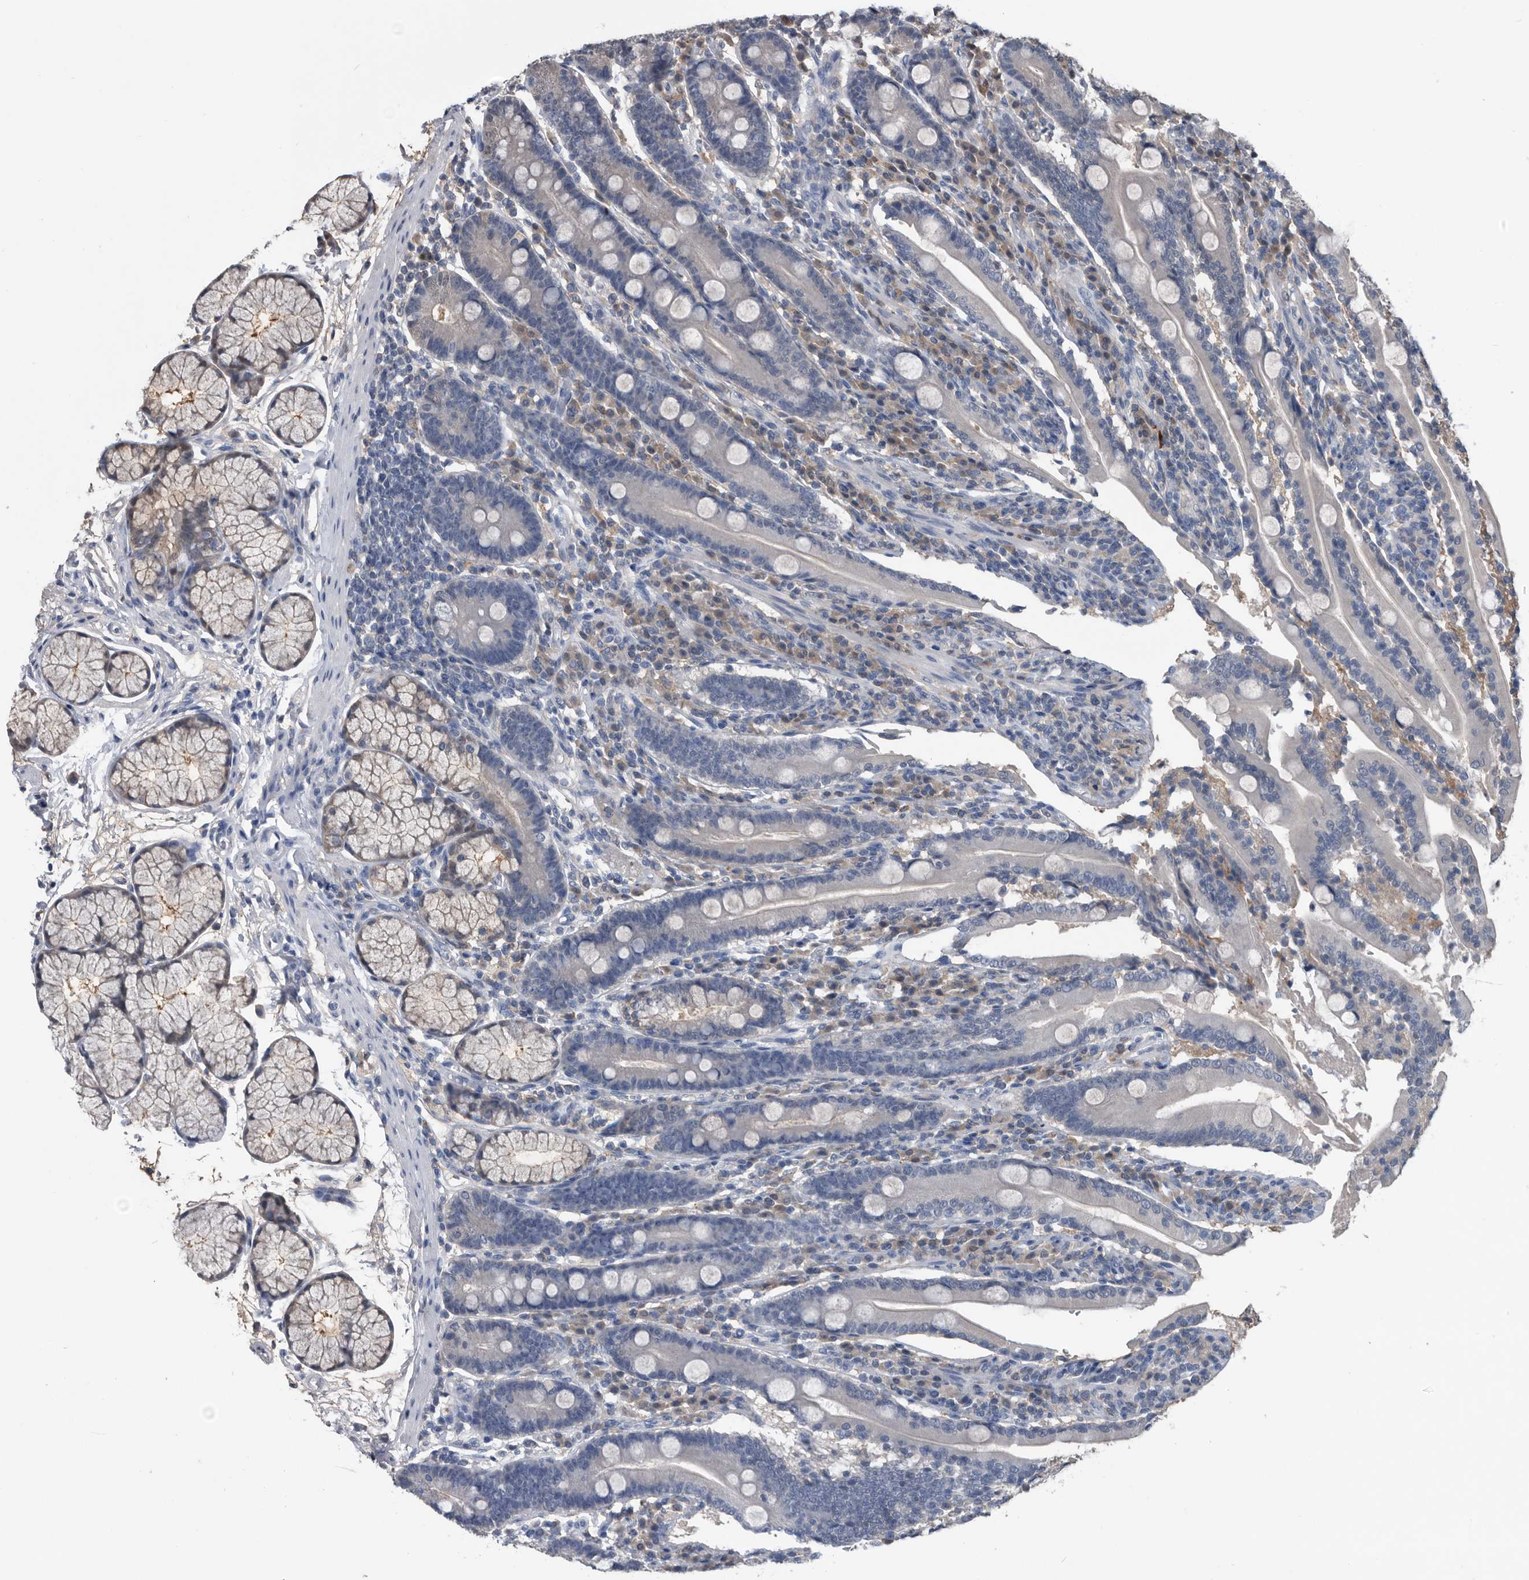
{"staining": {"intensity": "negative", "quantity": "none", "location": "none"}, "tissue": "duodenum", "cell_type": "Glandular cells", "image_type": "normal", "snomed": [{"axis": "morphology", "description": "Normal tissue, NOS"}, {"axis": "topography", "description": "Duodenum"}], "caption": "Immunohistochemistry (IHC) of benign human duodenum exhibits no staining in glandular cells.", "gene": "PDXK", "patient": {"sex": "male", "age": 35}}